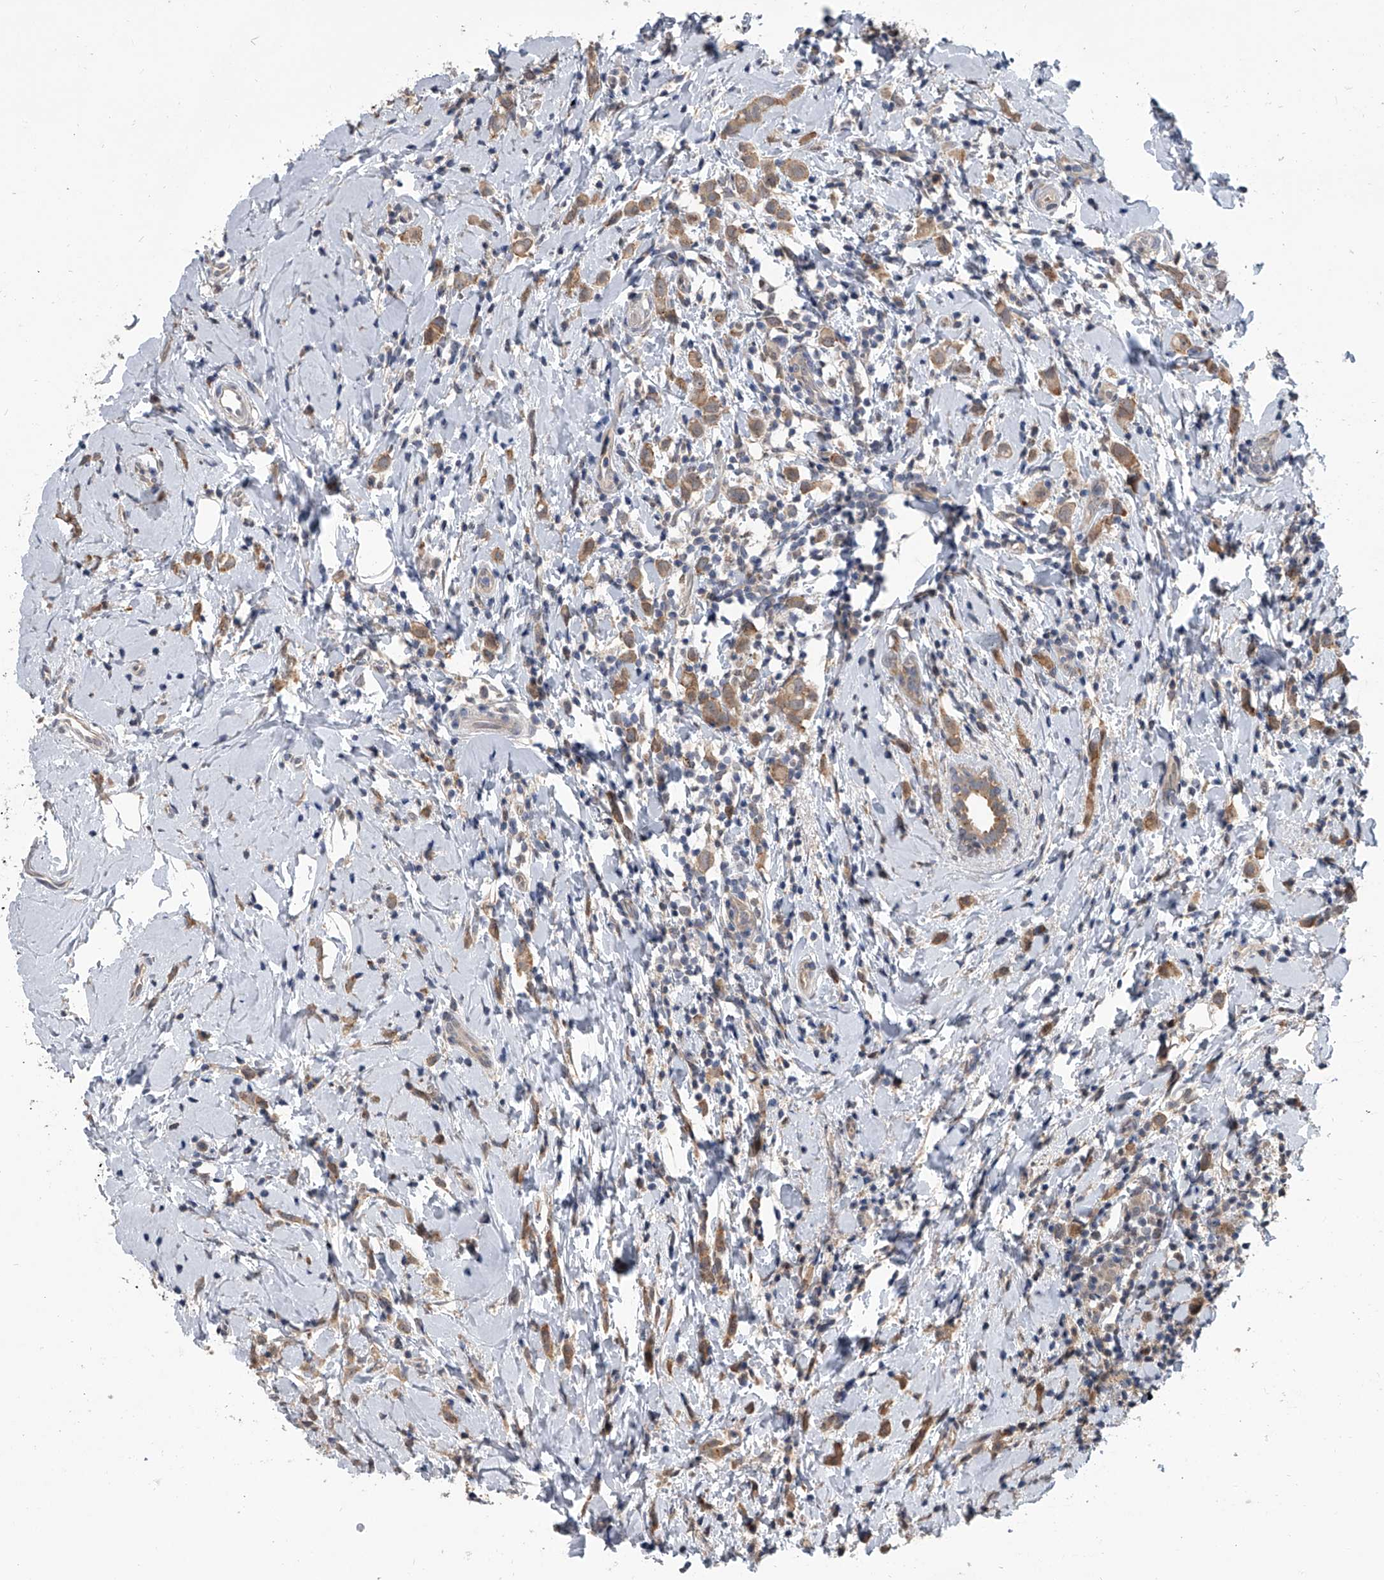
{"staining": {"intensity": "moderate", "quantity": ">75%", "location": "cytoplasmic/membranous"}, "tissue": "breast cancer", "cell_type": "Tumor cells", "image_type": "cancer", "snomed": [{"axis": "morphology", "description": "Lobular carcinoma"}, {"axis": "topography", "description": "Breast"}], "caption": "Brown immunohistochemical staining in breast cancer (lobular carcinoma) displays moderate cytoplasmic/membranous expression in about >75% of tumor cells. The staining was performed using DAB to visualize the protein expression in brown, while the nuclei were stained in blue with hematoxylin (Magnification: 20x).", "gene": "GEMIN8", "patient": {"sex": "female", "age": 47}}